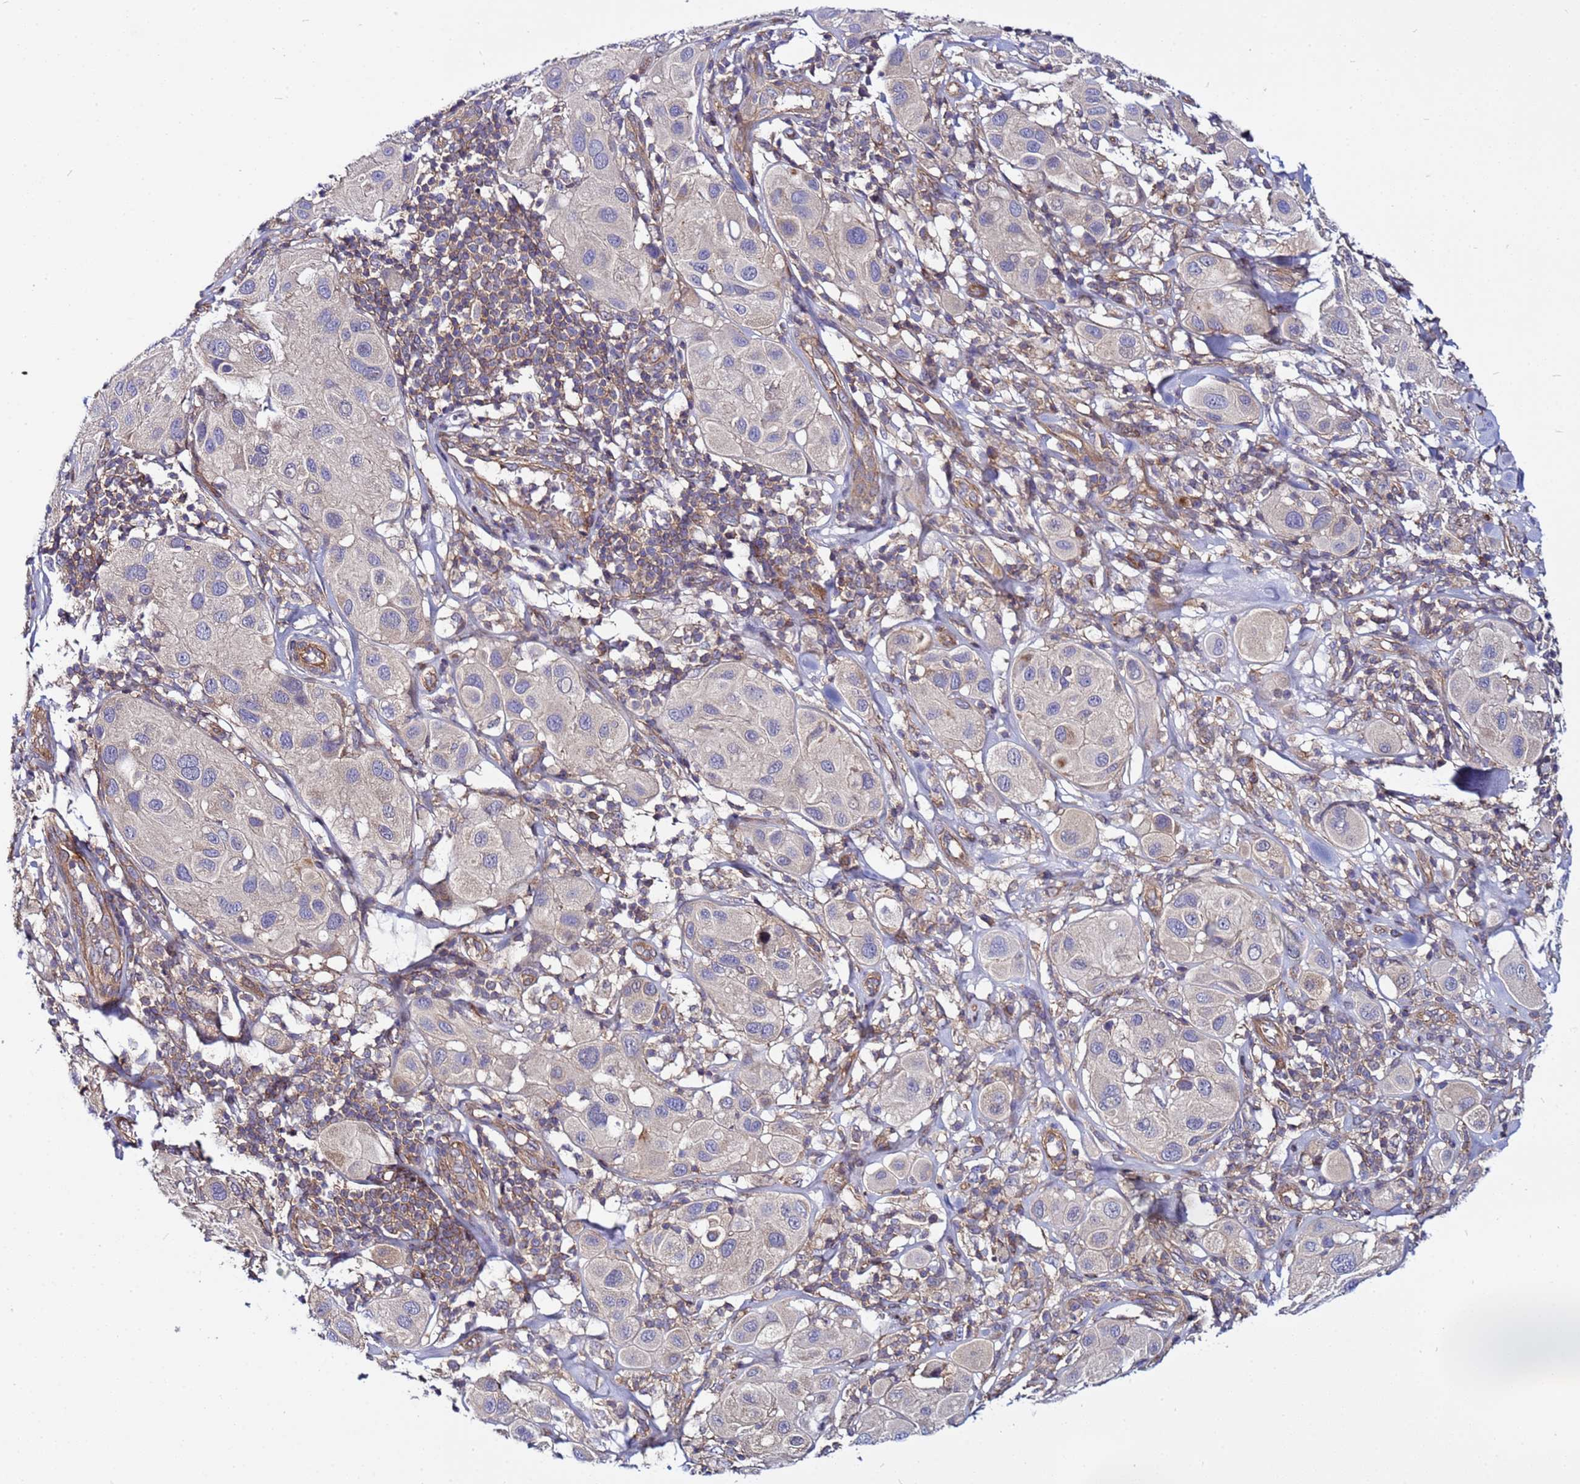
{"staining": {"intensity": "negative", "quantity": "none", "location": "none"}, "tissue": "melanoma", "cell_type": "Tumor cells", "image_type": "cancer", "snomed": [{"axis": "morphology", "description": "Malignant melanoma, Metastatic site"}, {"axis": "topography", "description": "Skin"}], "caption": "Malignant melanoma (metastatic site) stained for a protein using immunohistochemistry exhibits no staining tumor cells.", "gene": "STK38", "patient": {"sex": "male", "age": 41}}